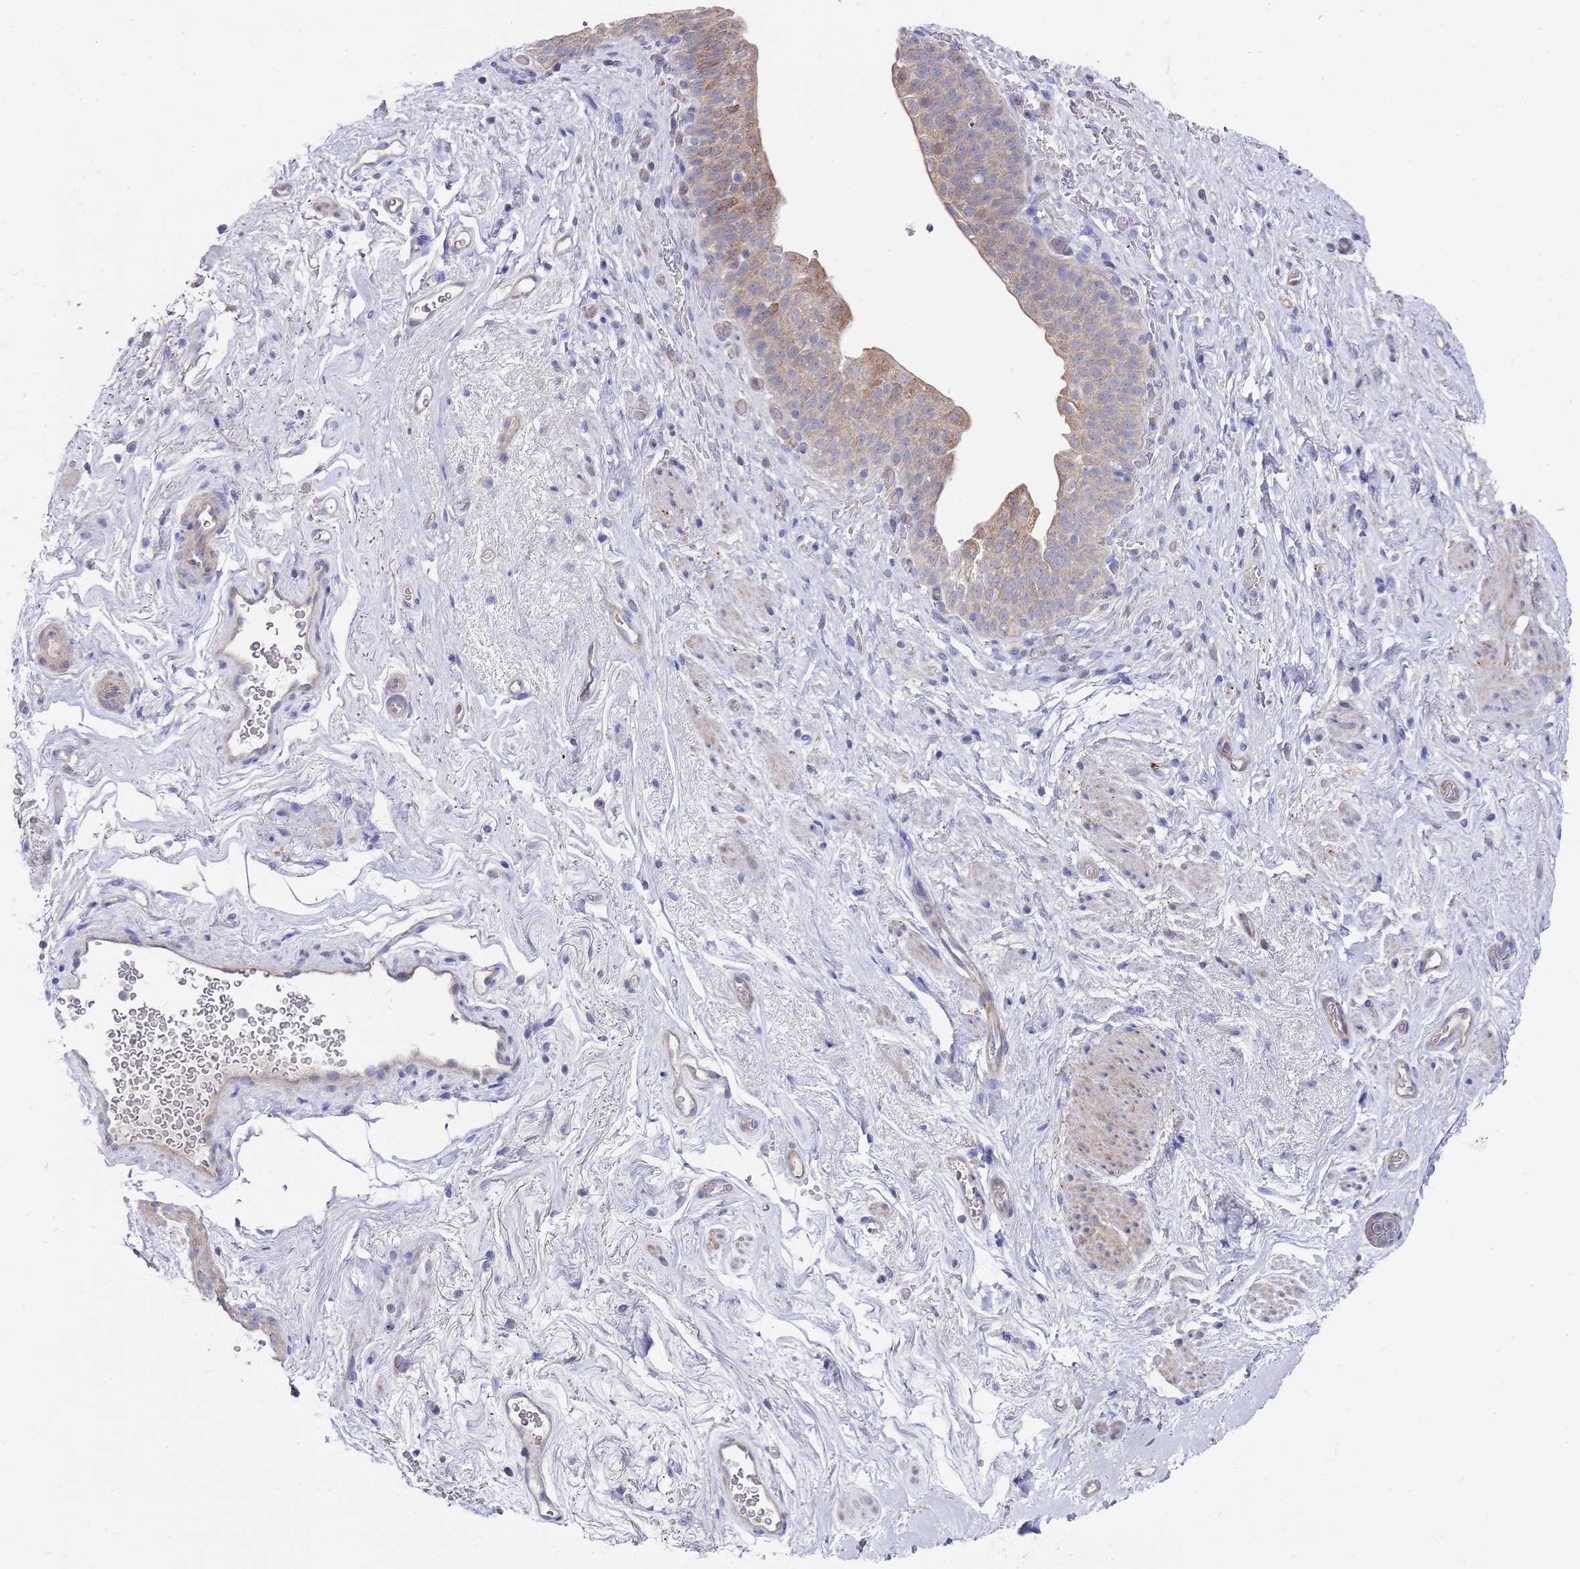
{"staining": {"intensity": "weak", "quantity": "25%-75%", "location": "cytoplasmic/membranous"}, "tissue": "smooth muscle", "cell_type": "Smooth muscle cells", "image_type": "normal", "snomed": [{"axis": "morphology", "description": "Normal tissue, NOS"}, {"axis": "topography", "description": "Smooth muscle"}, {"axis": "topography", "description": "Peripheral nerve tissue"}], "caption": "Smooth muscle was stained to show a protein in brown. There is low levels of weak cytoplasmic/membranous positivity in about 25%-75% of smooth muscle cells. Nuclei are stained in blue.", "gene": "SCAPER", "patient": {"sex": "male", "age": 69}}